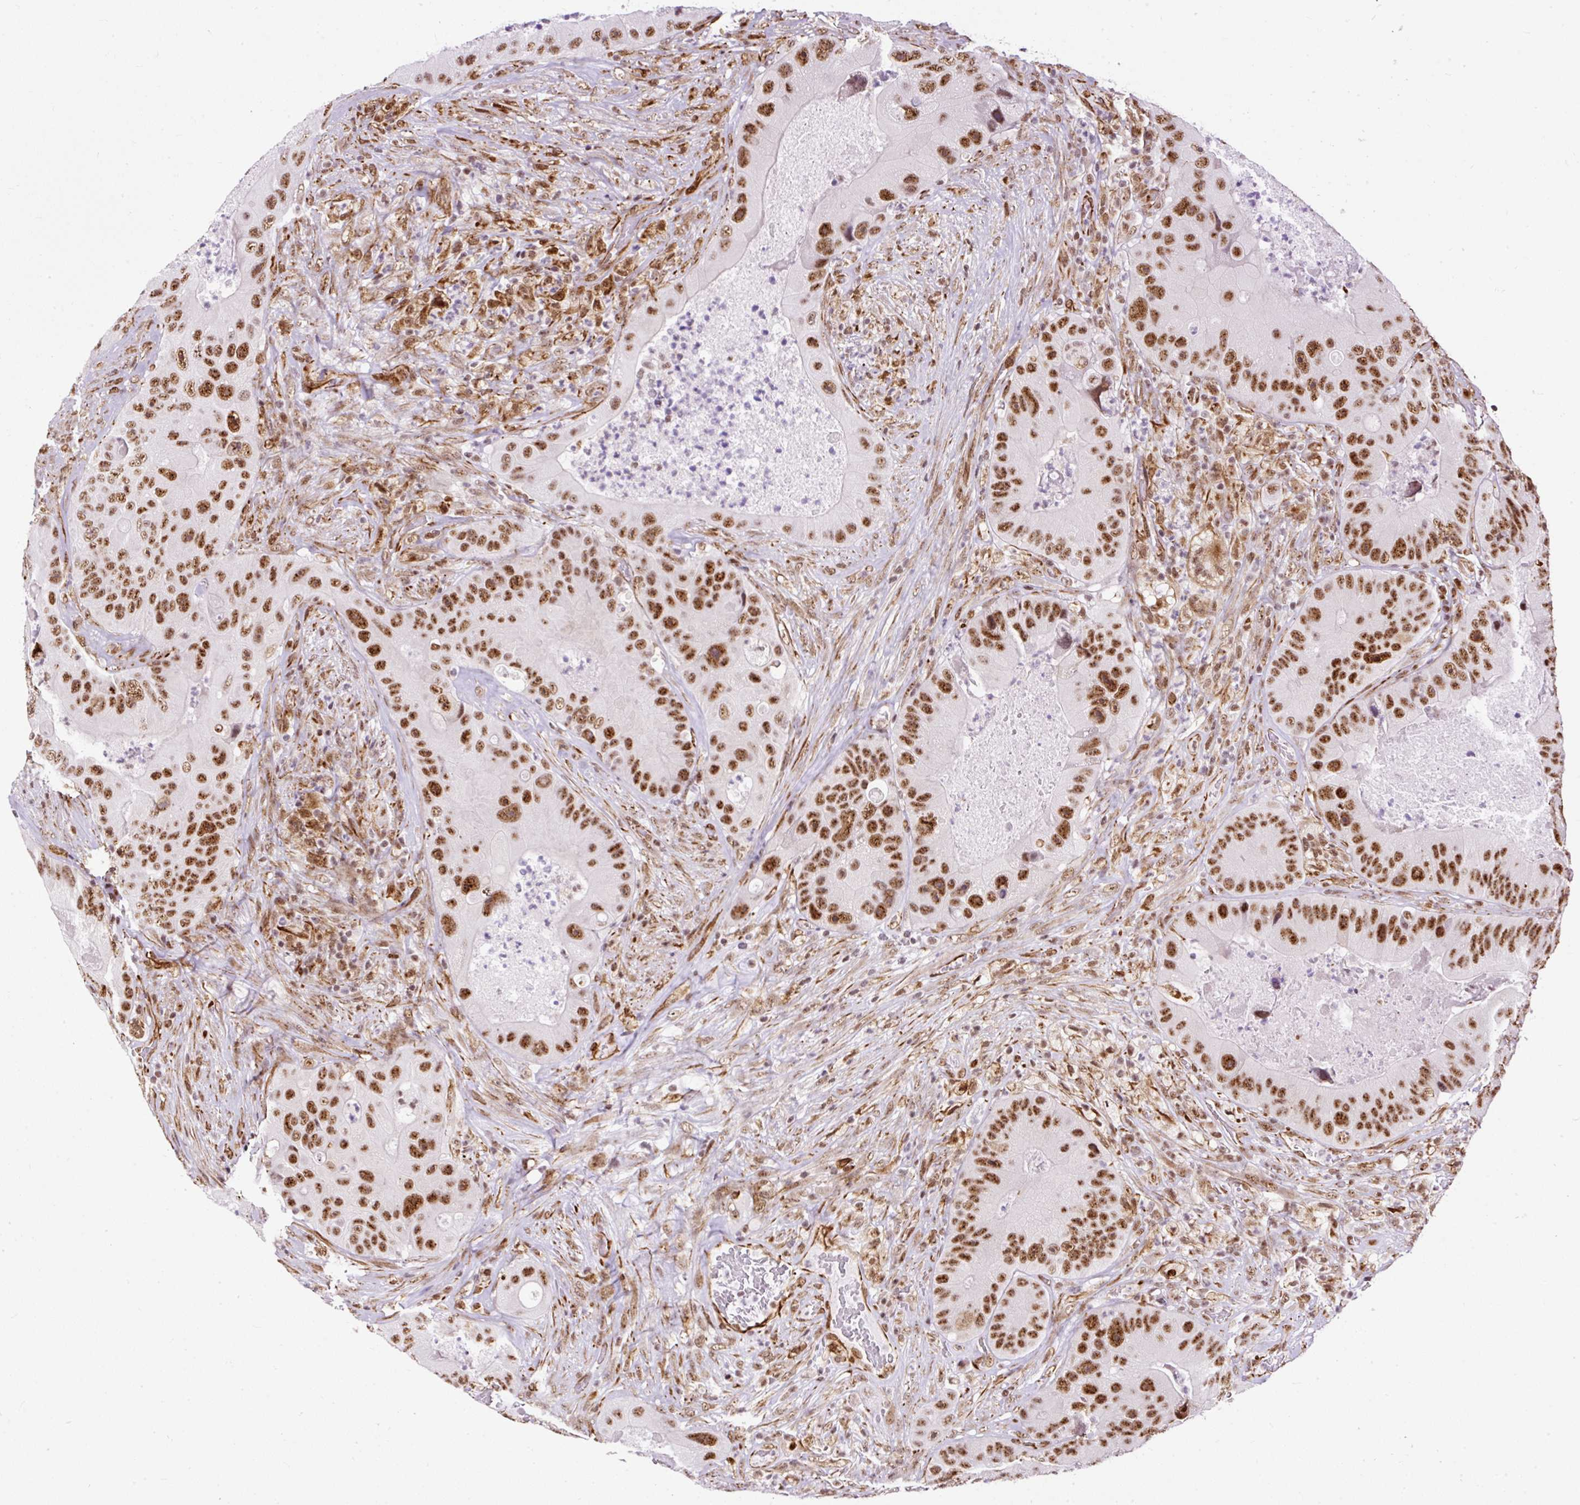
{"staining": {"intensity": "strong", "quantity": ">75%", "location": "nuclear"}, "tissue": "colorectal cancer", "cell_type": "Tumor cells", "image_type": "cancer", "snomed": [{"axis": "morphology", "description": "Adenocarcinoma, NOS"}, {"axis": "topography", "description": "Colon"}], "caption": "Immunohistochemistry (IHC) staining of colorectal cancer (adenocarcinoma), which exhibits high levels of strong nuclear staining in about >75% of tumor cells indicating strong nuclear protein positivity. The staining was performed using DAB (3,3'-diaminobenzidine) (brown) for protein detection and nuclei were counterstained in hematoxylin (blue).", "gene": "LUC7L2", "patient": {"sex": "female", "age": 86}}